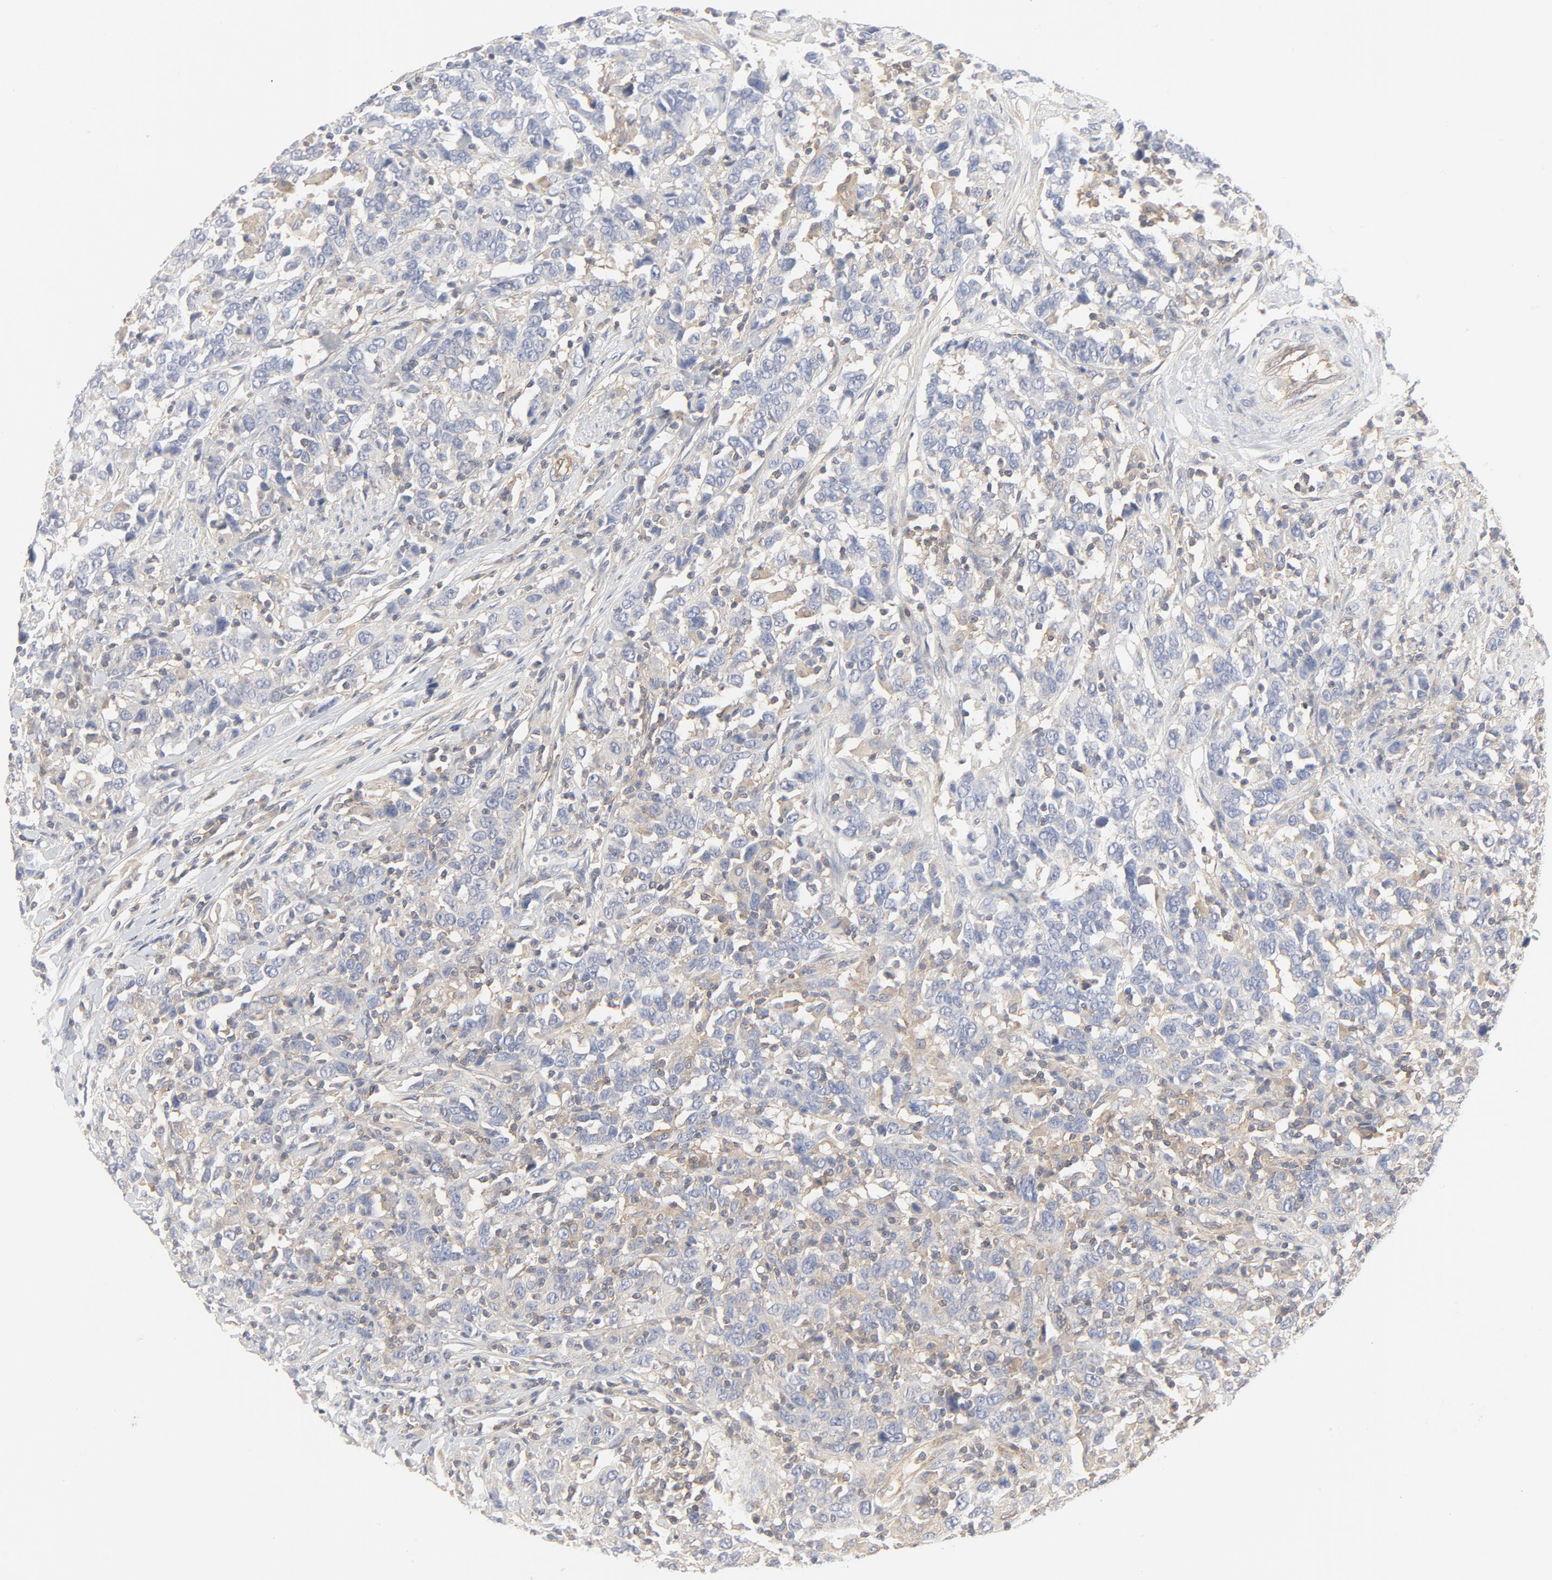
{"staining": {"intensity": "weak", "quantity": "25%-75%", "location": "cytoplasmic/membranous"}, "tissue": "urothelial cancer", "cell_type": "Tumor cells", "image_type": "cancer", "snomed": [{"axis": "morphology", "description": "Urothelial carcinoma, High grade"}, {"axis": "topography", "description": "Urinary bladder"}], "caption": "Human urothelial cancer stained with a brown dye reveals weak cytoplasmic/membranous positive staining in about 25%-75% of tumor cells.", "gene": "RABEP1", "patient": {"sex": "male", "age": 61}}